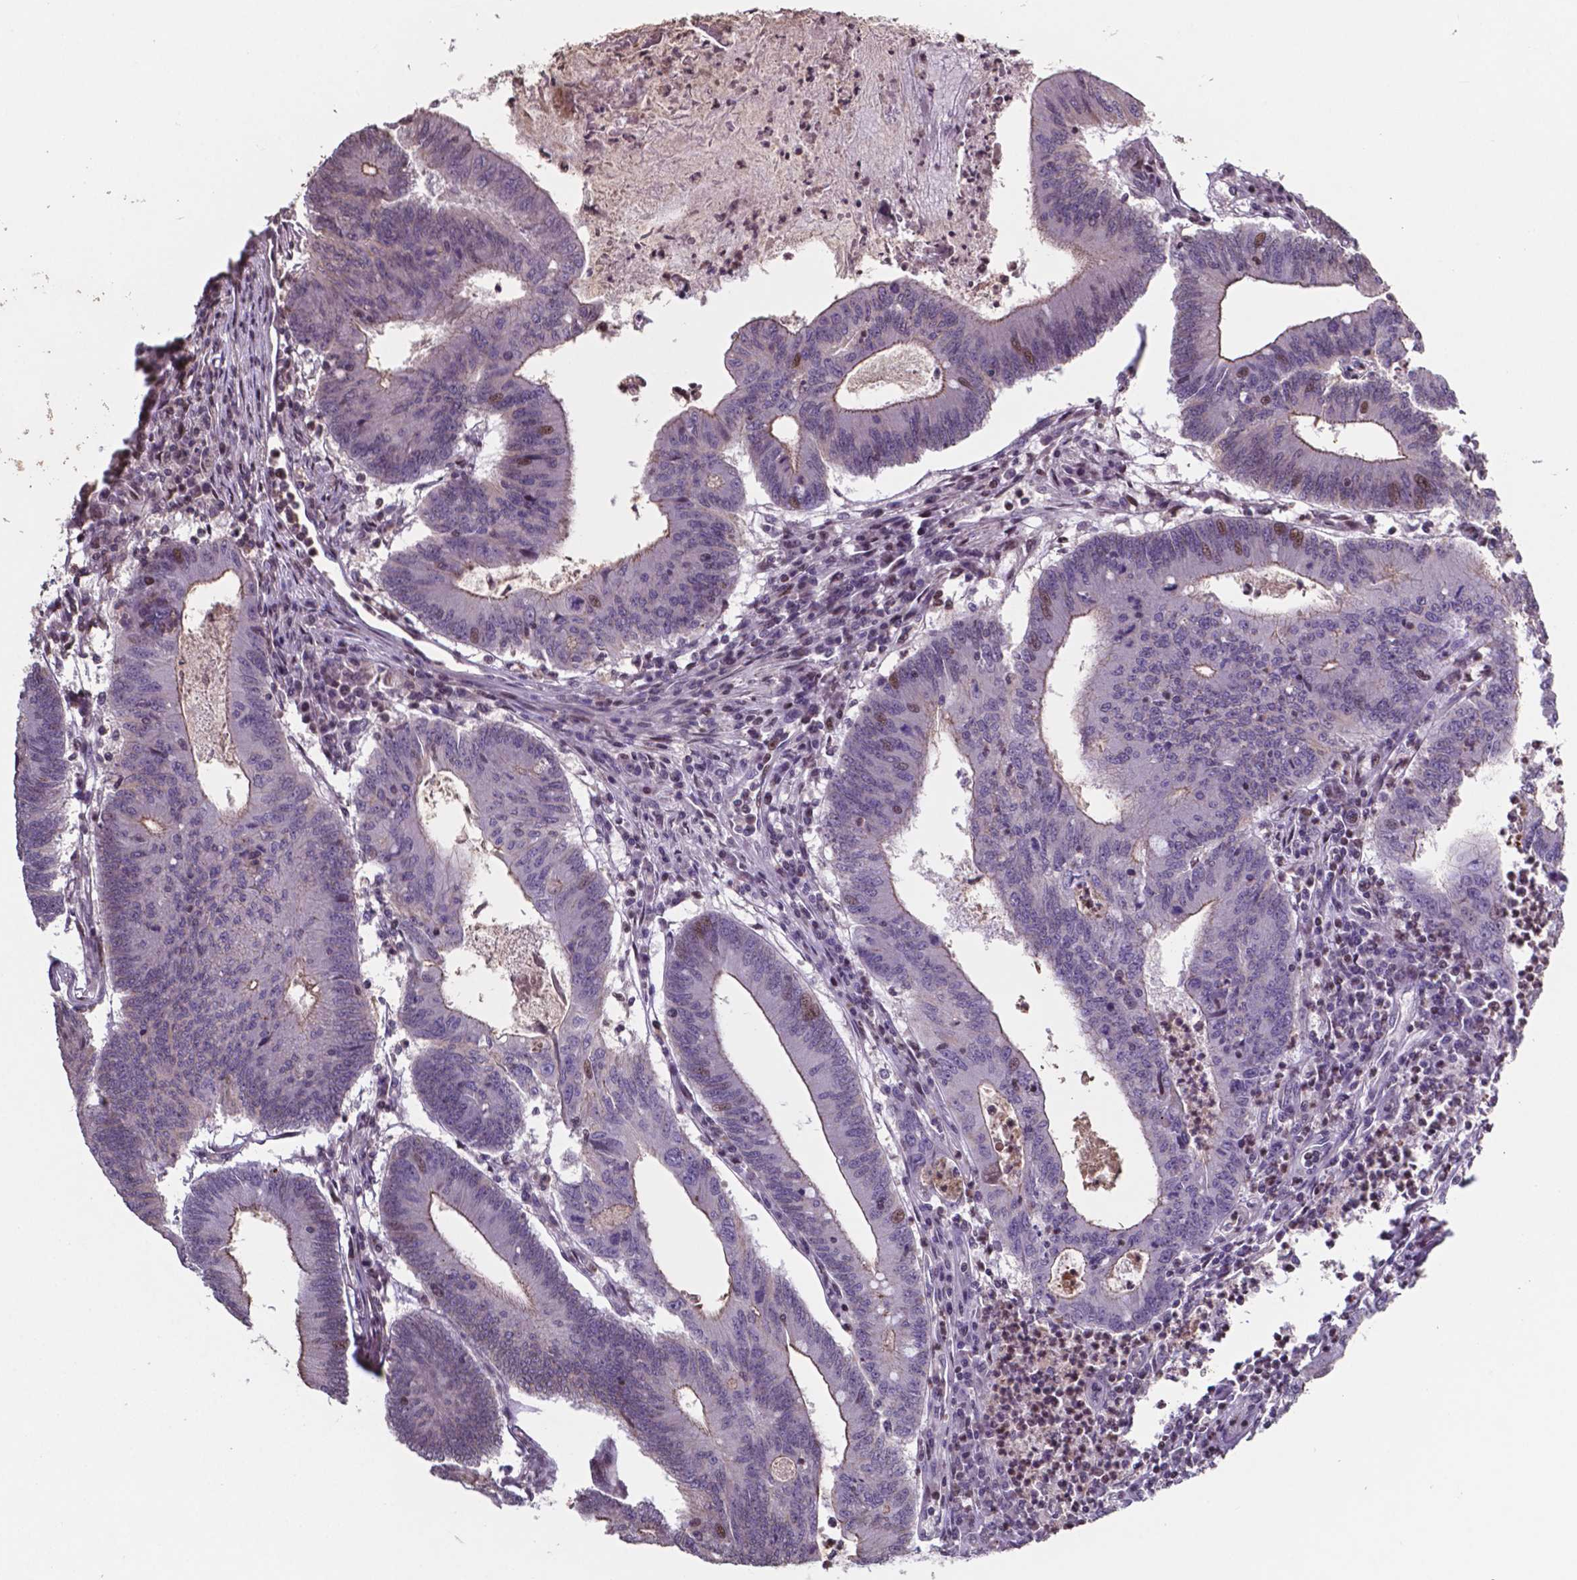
{"staining": {"intensity": "weak", "quantity": "<25%", "location": "cytoplasmic/membranous"}, "tissue": "colorectal cancer", "cell_type": "Tumor cells", "image_type": "cancer", "snomed": [{"axis": "morphology", "description": "Adenocarcinoma, NOS"}, {"axis": "topography", "description": "Colon"}], "caption": "Immunohistochemical staining of colorectal adenocarcinoma displays no significant staining in tumor cells.", "gene": "MLC1", "patient": {"sex": "female", "age": 70}}